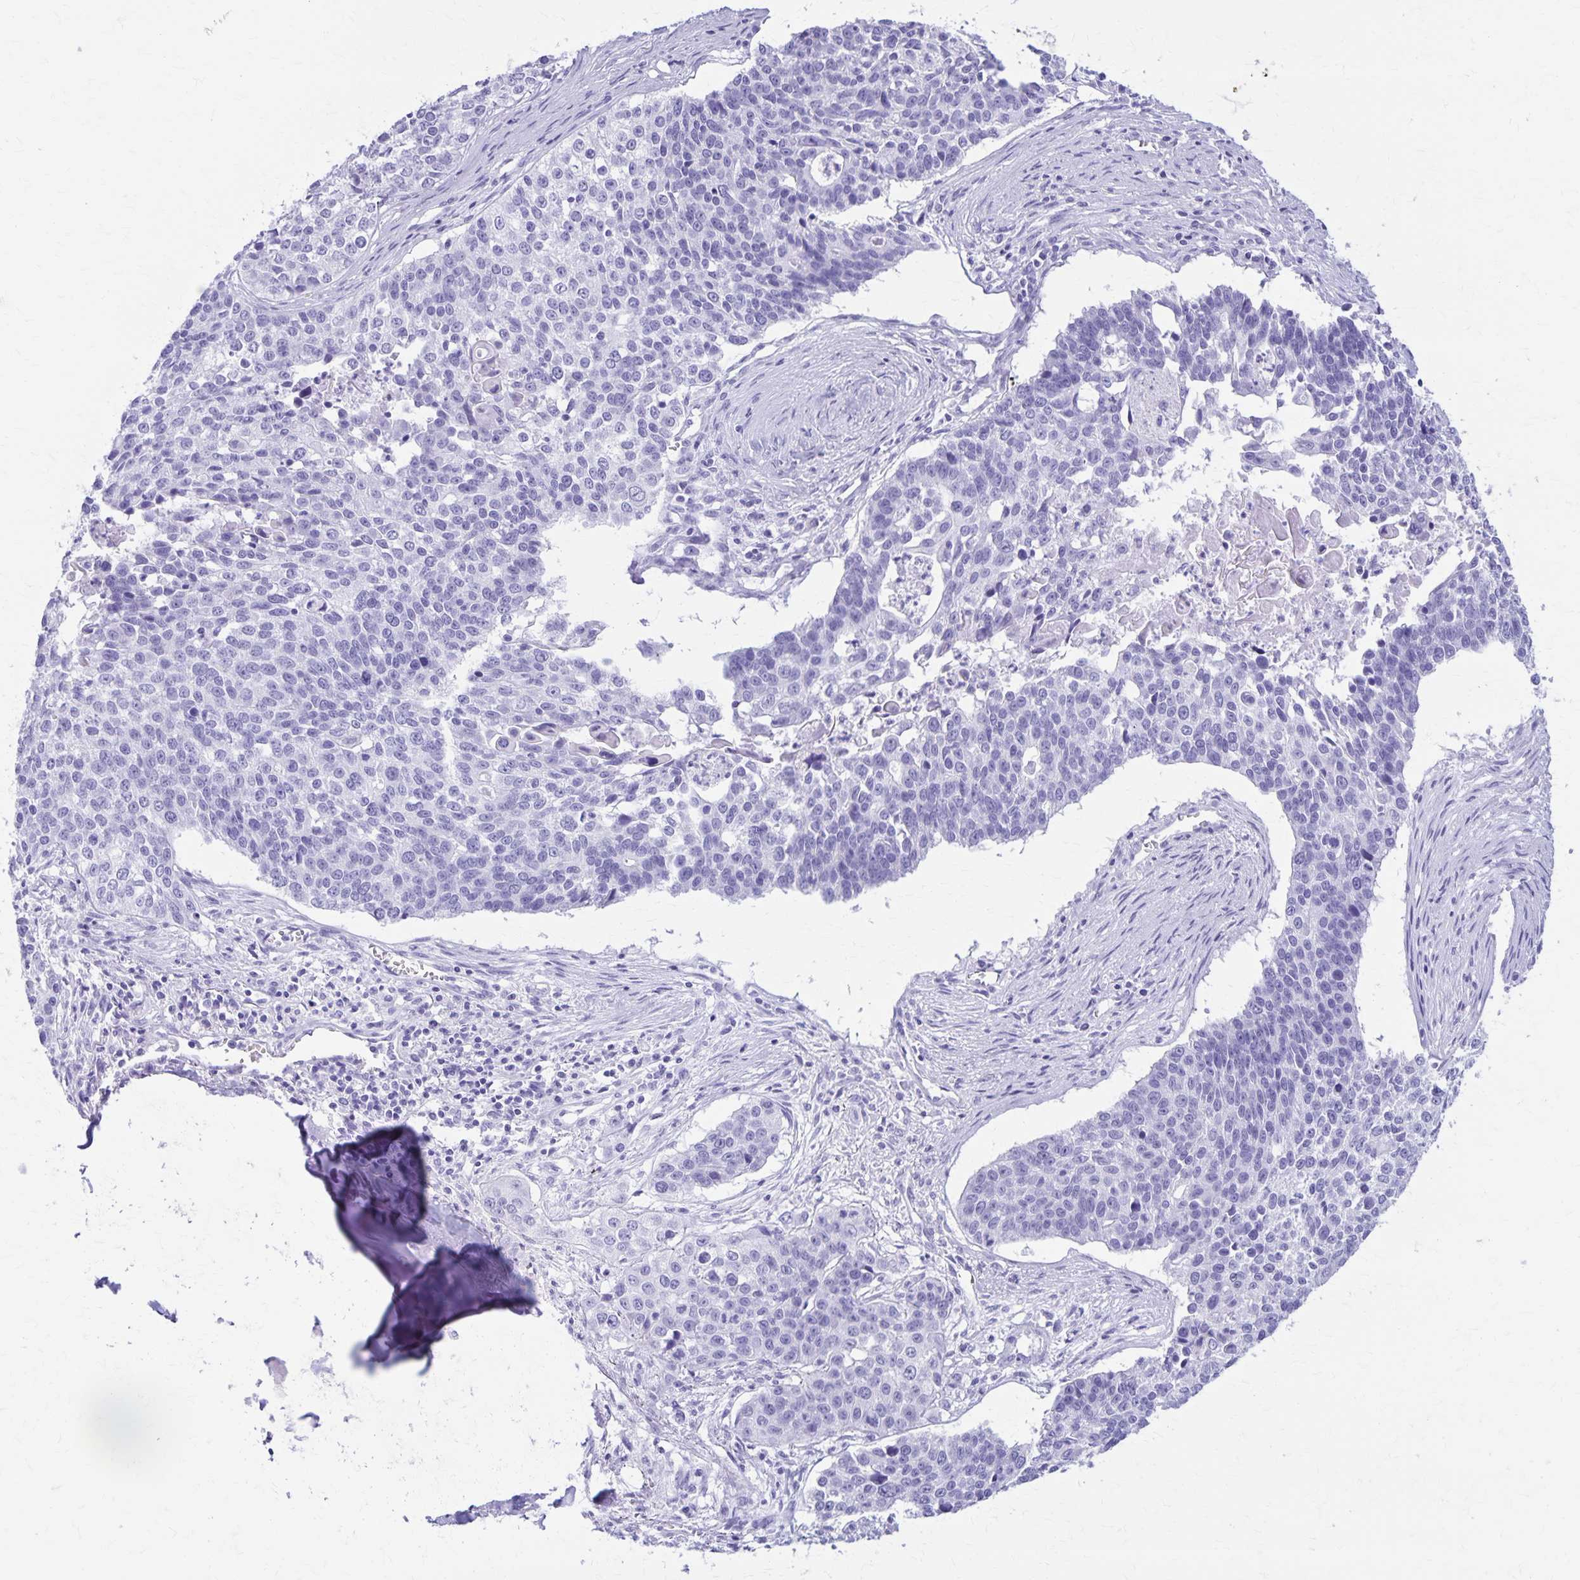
{"staining": {"intensity": "negative", "quantity": "none", "location": "none"}, "tissue": "lung cancer", "cell_type": "Tumor cells", "image_type": "cancer", "snomed": [{"axis": "morphology", "description": "Squamous cell carcinoma, NOS"}, {"axis": "morphology", "description": "Squamous cell carcinoma, metastatic, NOS"}, {"axis": "topography", "description": "Lung"}, {"axis": "topography", "description": "Pleura, NOS"}], "caption": "Tumor cells are negative for protein expression in human lung cancer (squamous cell carcinoma).", "gene": "DEFA5", "patient": {"sex": "male", "age": 72}}